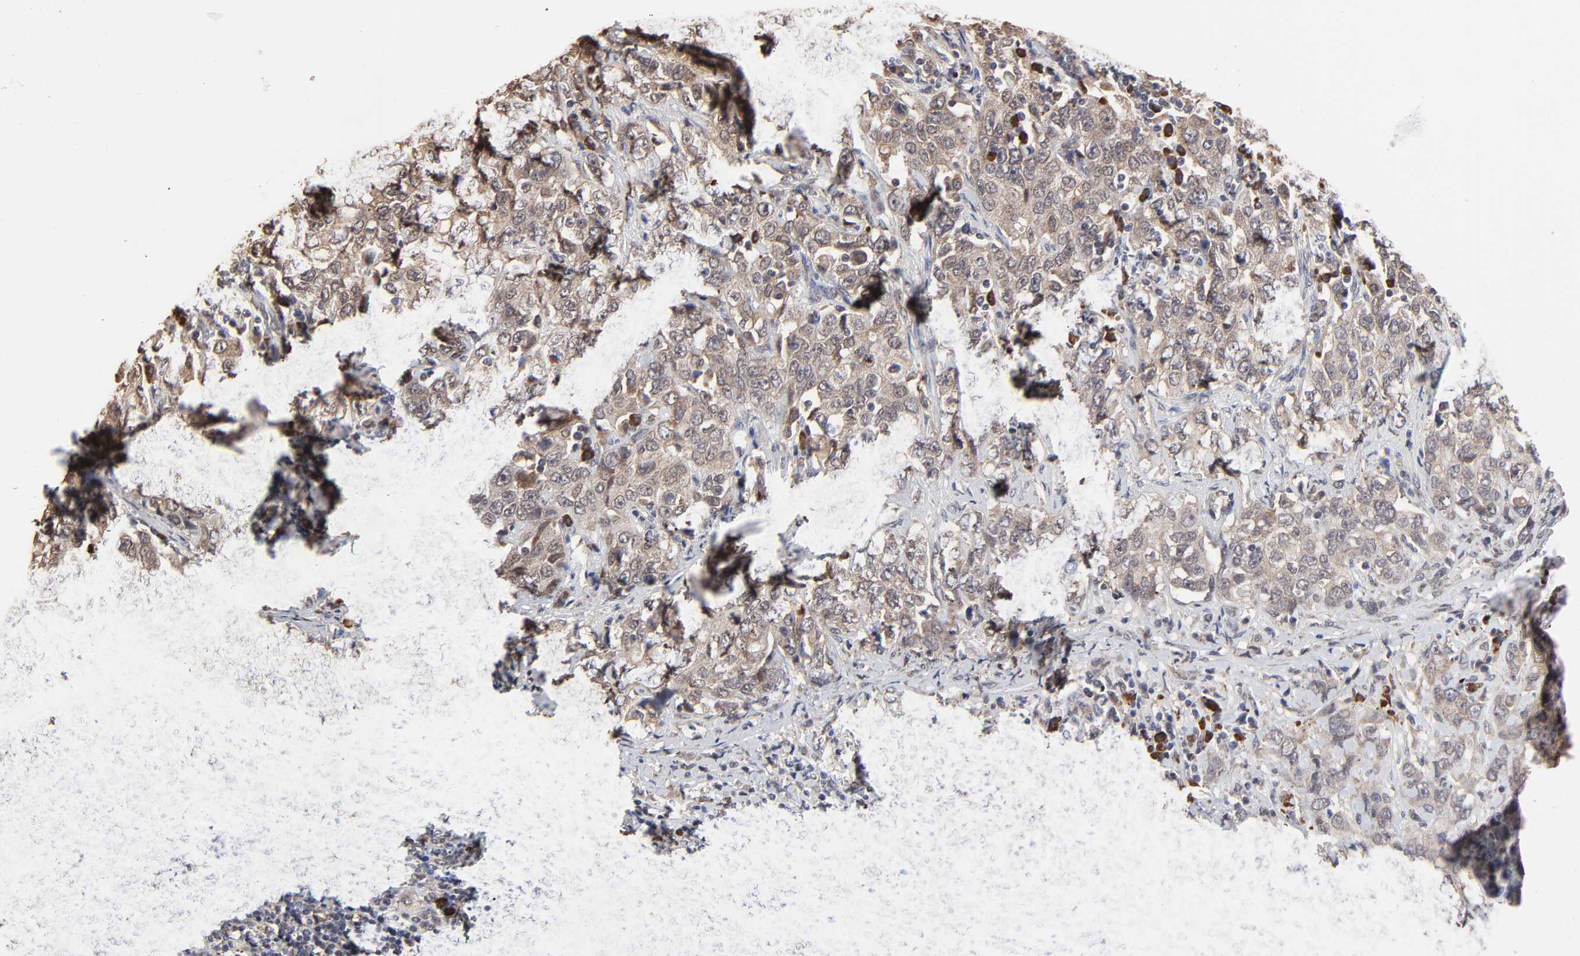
{"staining": {"intensity": "moderate", "quantity": ">75%", "location": "cytoplasmic/membranous"}, "tissue": "stomach cancer", "cell_type": "Tumor cells", "image_type": "cancer", "snomed": [{"axis": "morphology", "description": "Adenocarcinoma, NOS"}, {"axis": "topography", "description": "Stomach"}], "caption": "Stomach cancer (adenocarcinoma) stained with DAB immunohistochemistry demonstrates medium levels of moderate cytoplasmic/membranous staining in approximately >75% of tumor cells.", "gene": "CHM", "patient": {"sex": "male", "age": 48}}